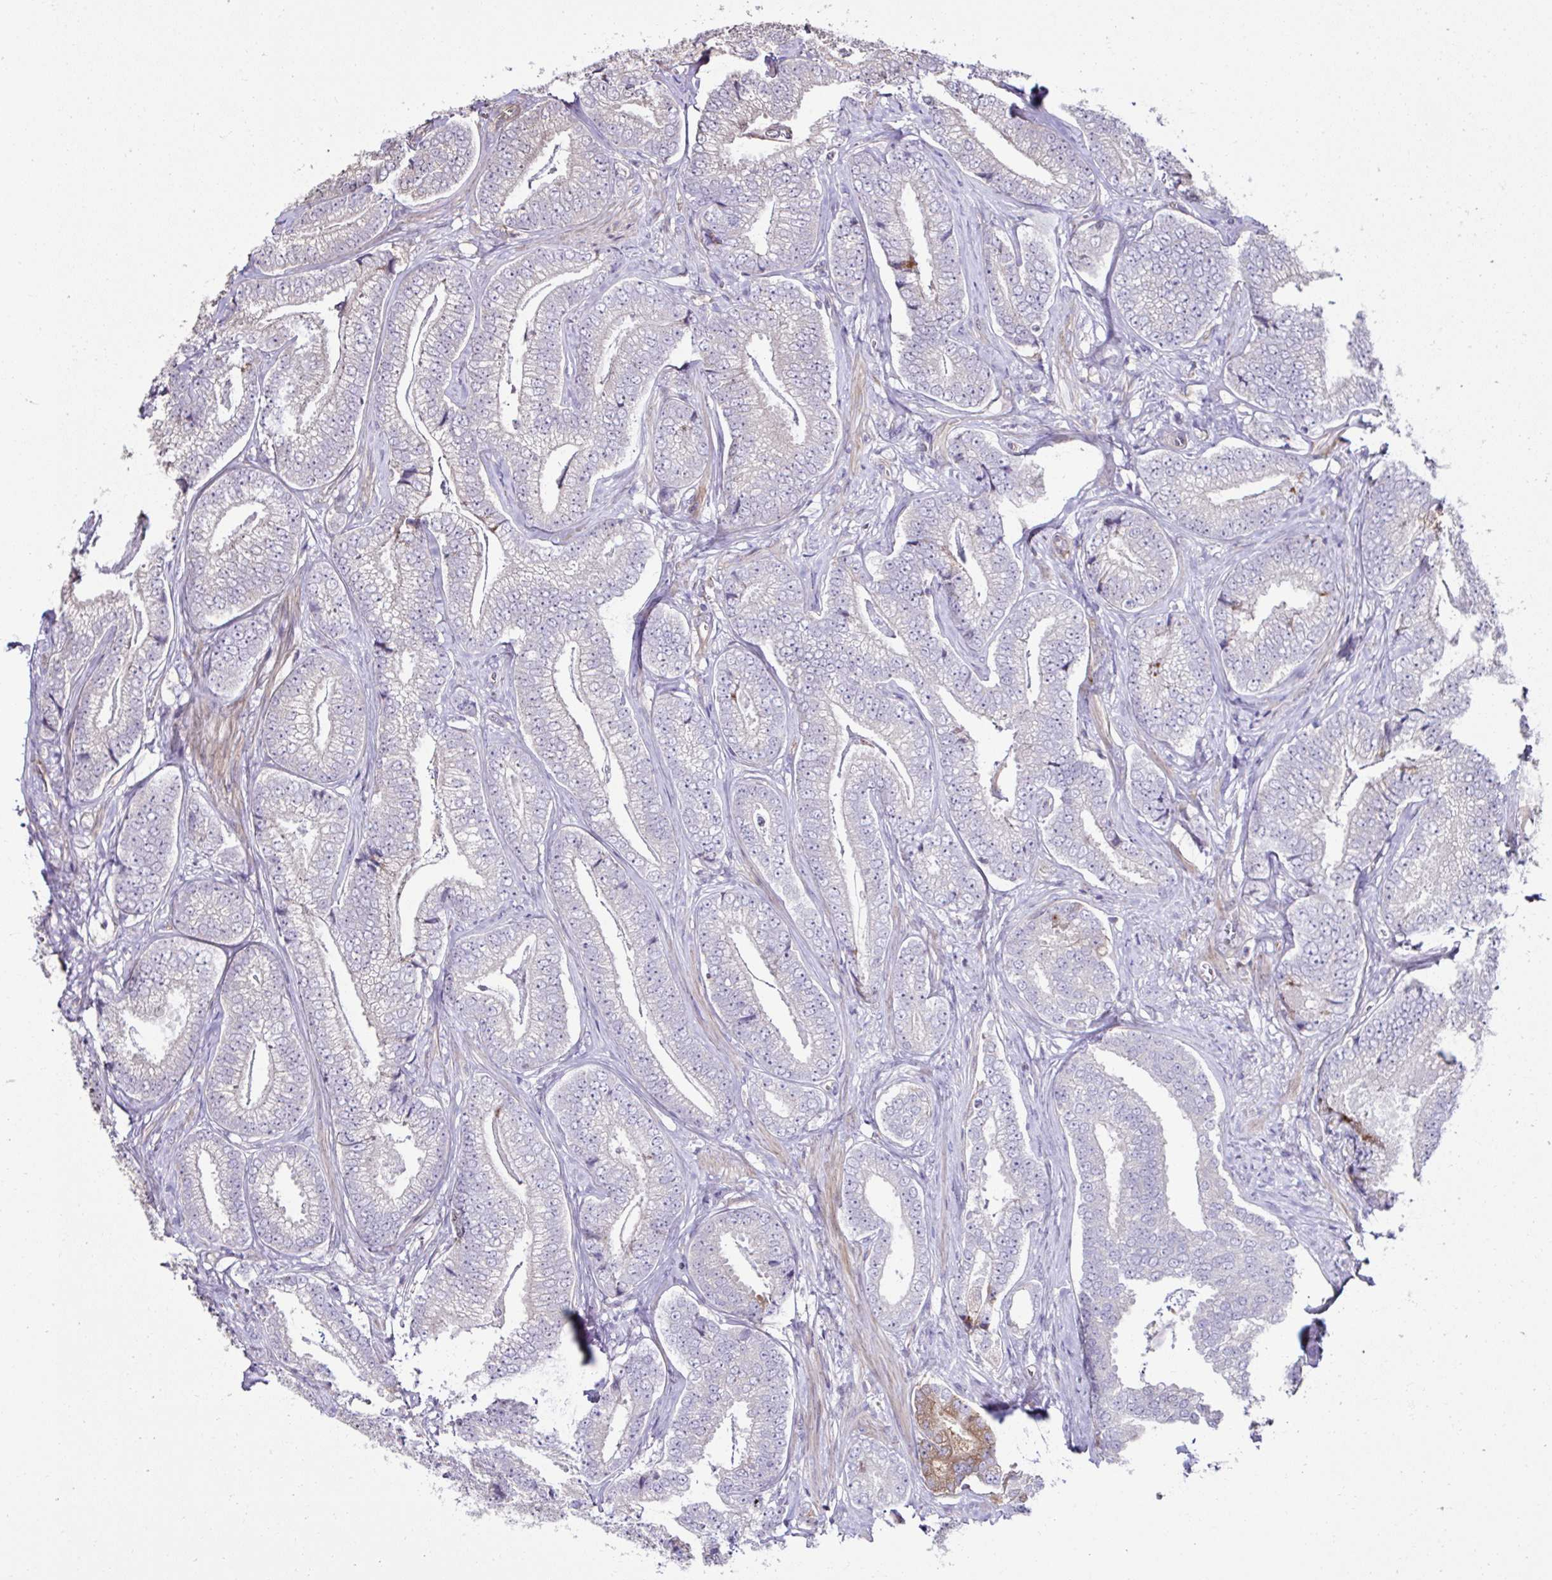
{"staining": {"intensity": "negative", "quantity": "none", "location": "none"}, "tissue": "prostate cancer", "cell_type": "Tumor cells", "image_type": "cancer", "snomed": [{"axis": "morphology", "description": "Adenocarcinoma, Low grade"}, {"axis": "topography", "description": "Prostate"}], "caption": "This is a micrograph of immunohistochemistry (IHC) staining of prostate cancer, which shows no expression in tumor cells. (Stains: DAB immunohistochemistry with hematoxylin counter stain, Microscopy: brightfield microscopy at high magnification).", "gene": "CCDC85C", "patient": {"sex": "male", "age": 63}}